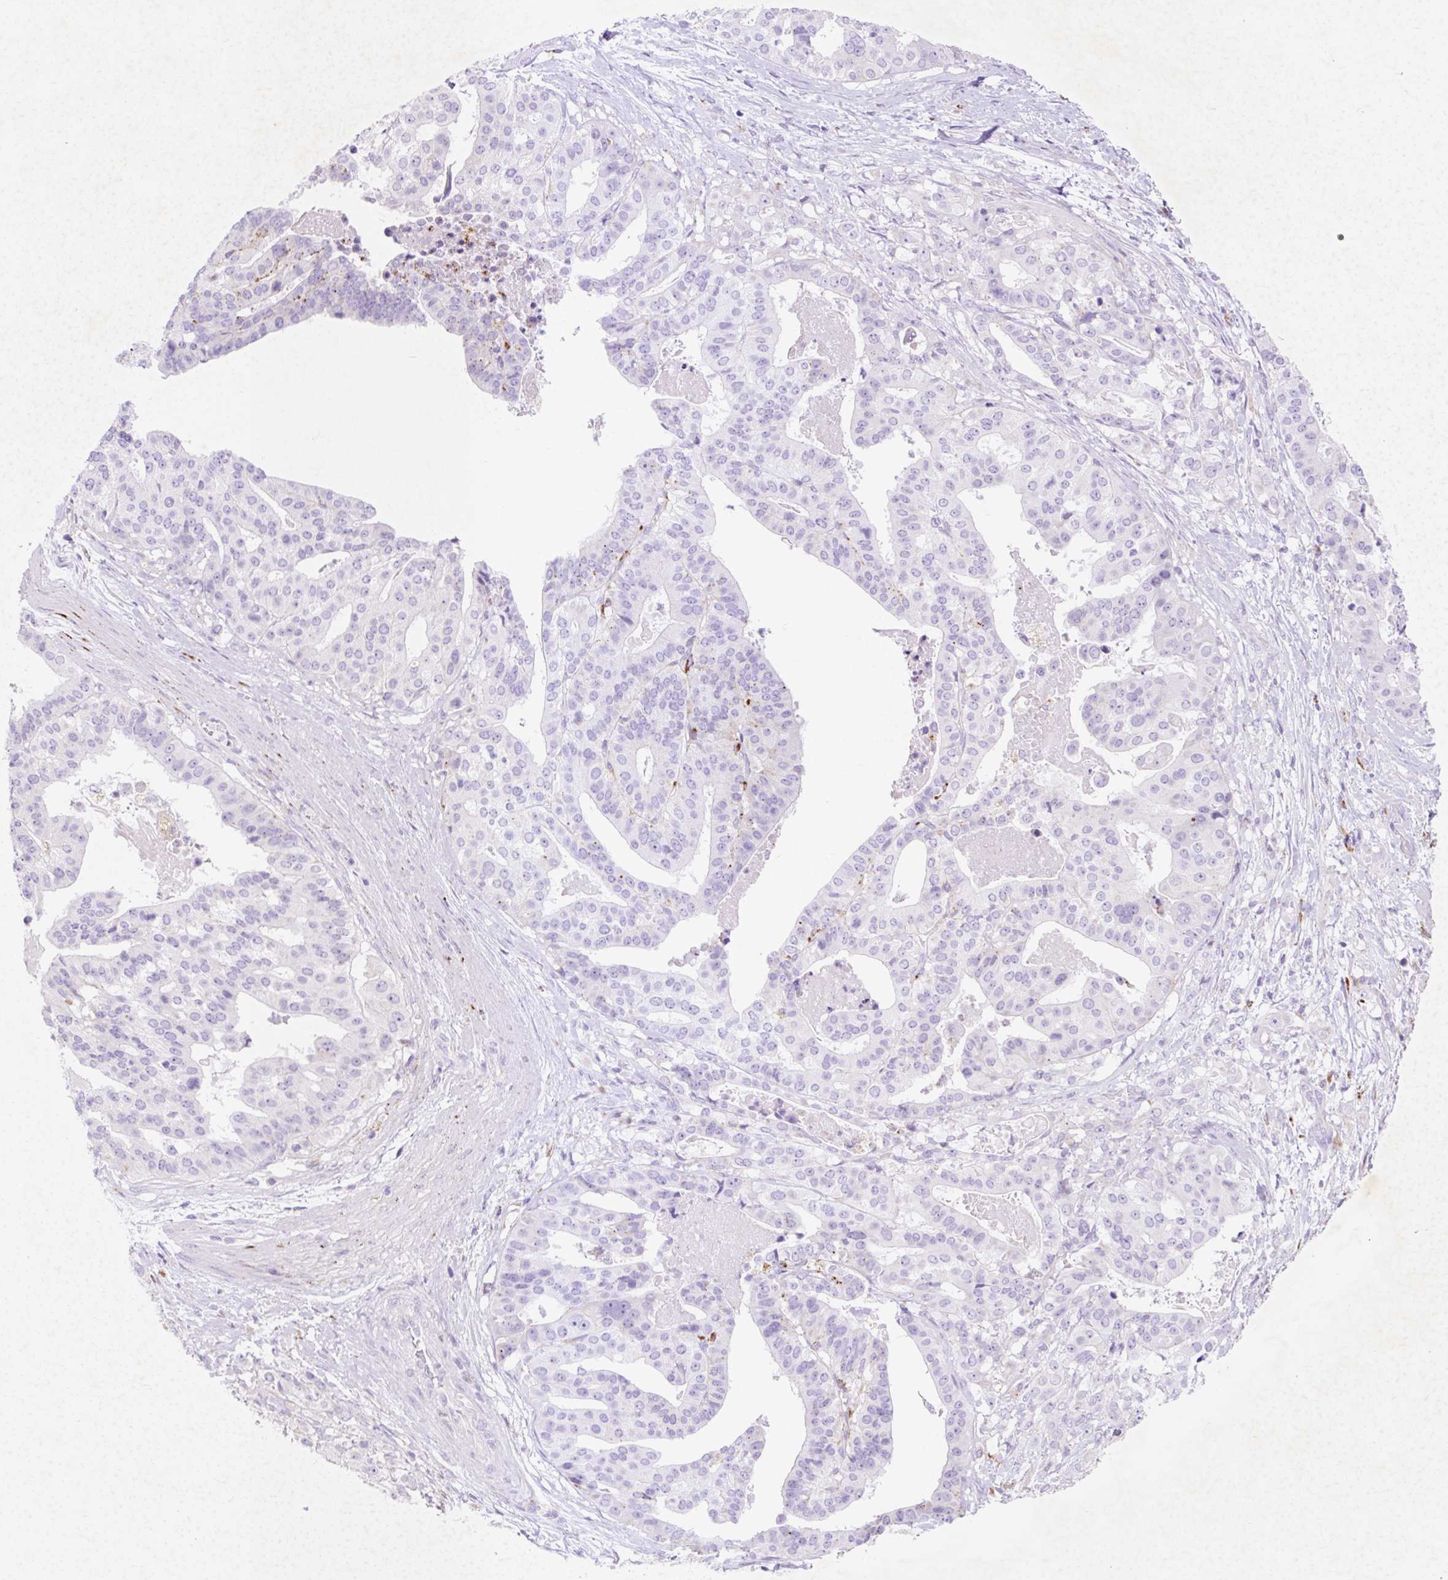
{"staining": {"intensity": "weak", "quantity": "<25%", "location": "cytoplasmic/membranous"}, "tissue": "stomach cancer", "cell_type": "Tumor cells", "image_type": "cancer", "snomed": [{"axis": "morphology", "description": "Adenocarcinoma, NOS"}, {"axis": "topography", "description": "Stomach"}], "caption": "Stomach adenocarcinoma was stained to show a protein in brown. There is no significant staining in tumor cells. (DAB immunohistochemistry (IHC), high magnification).", "gene": "HEXA", "patient": {"sex": "male", "age": 48}}